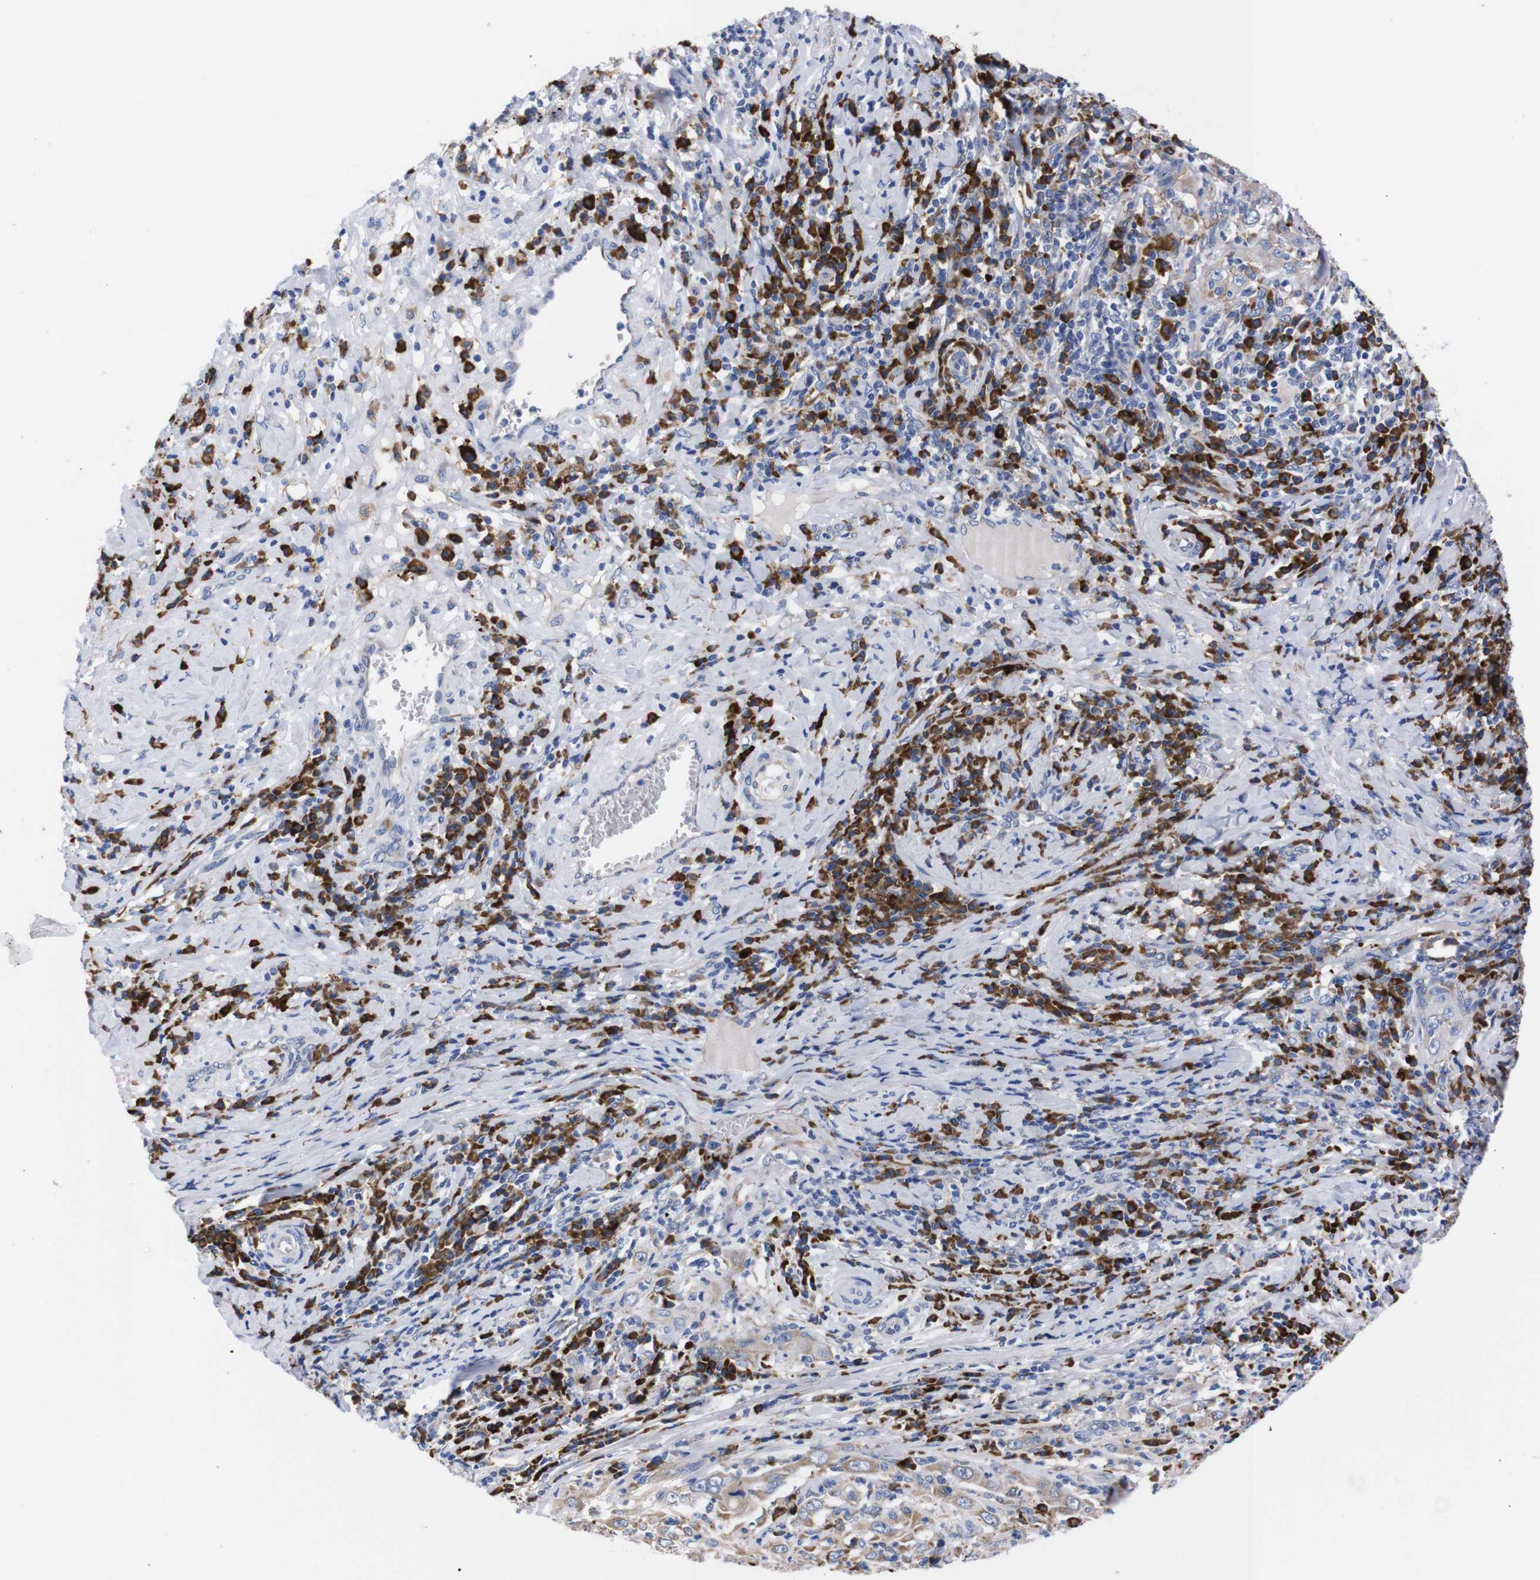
{"staining": {"intensity": "weak", "quantity": "<25%", "location": "cytoplasmic/membranous"}, "tissue": "cervical cancer", "cell_type": "Tumor cells", "image_type": "cancer", "snomed": [{"axis": "morphology", "description": "Squamous cell carcinoma, NOS"}, {"axis": "topography", "description": "Cervix"}], "caption": "Immunohistochemical staining of human cervical cancer displays no significant expression in tumor cells. (DAB immunohistochemistry (IHC), high magnification).", "gene": "NEBL", "patient": {"sex": "female", "age": 46}}